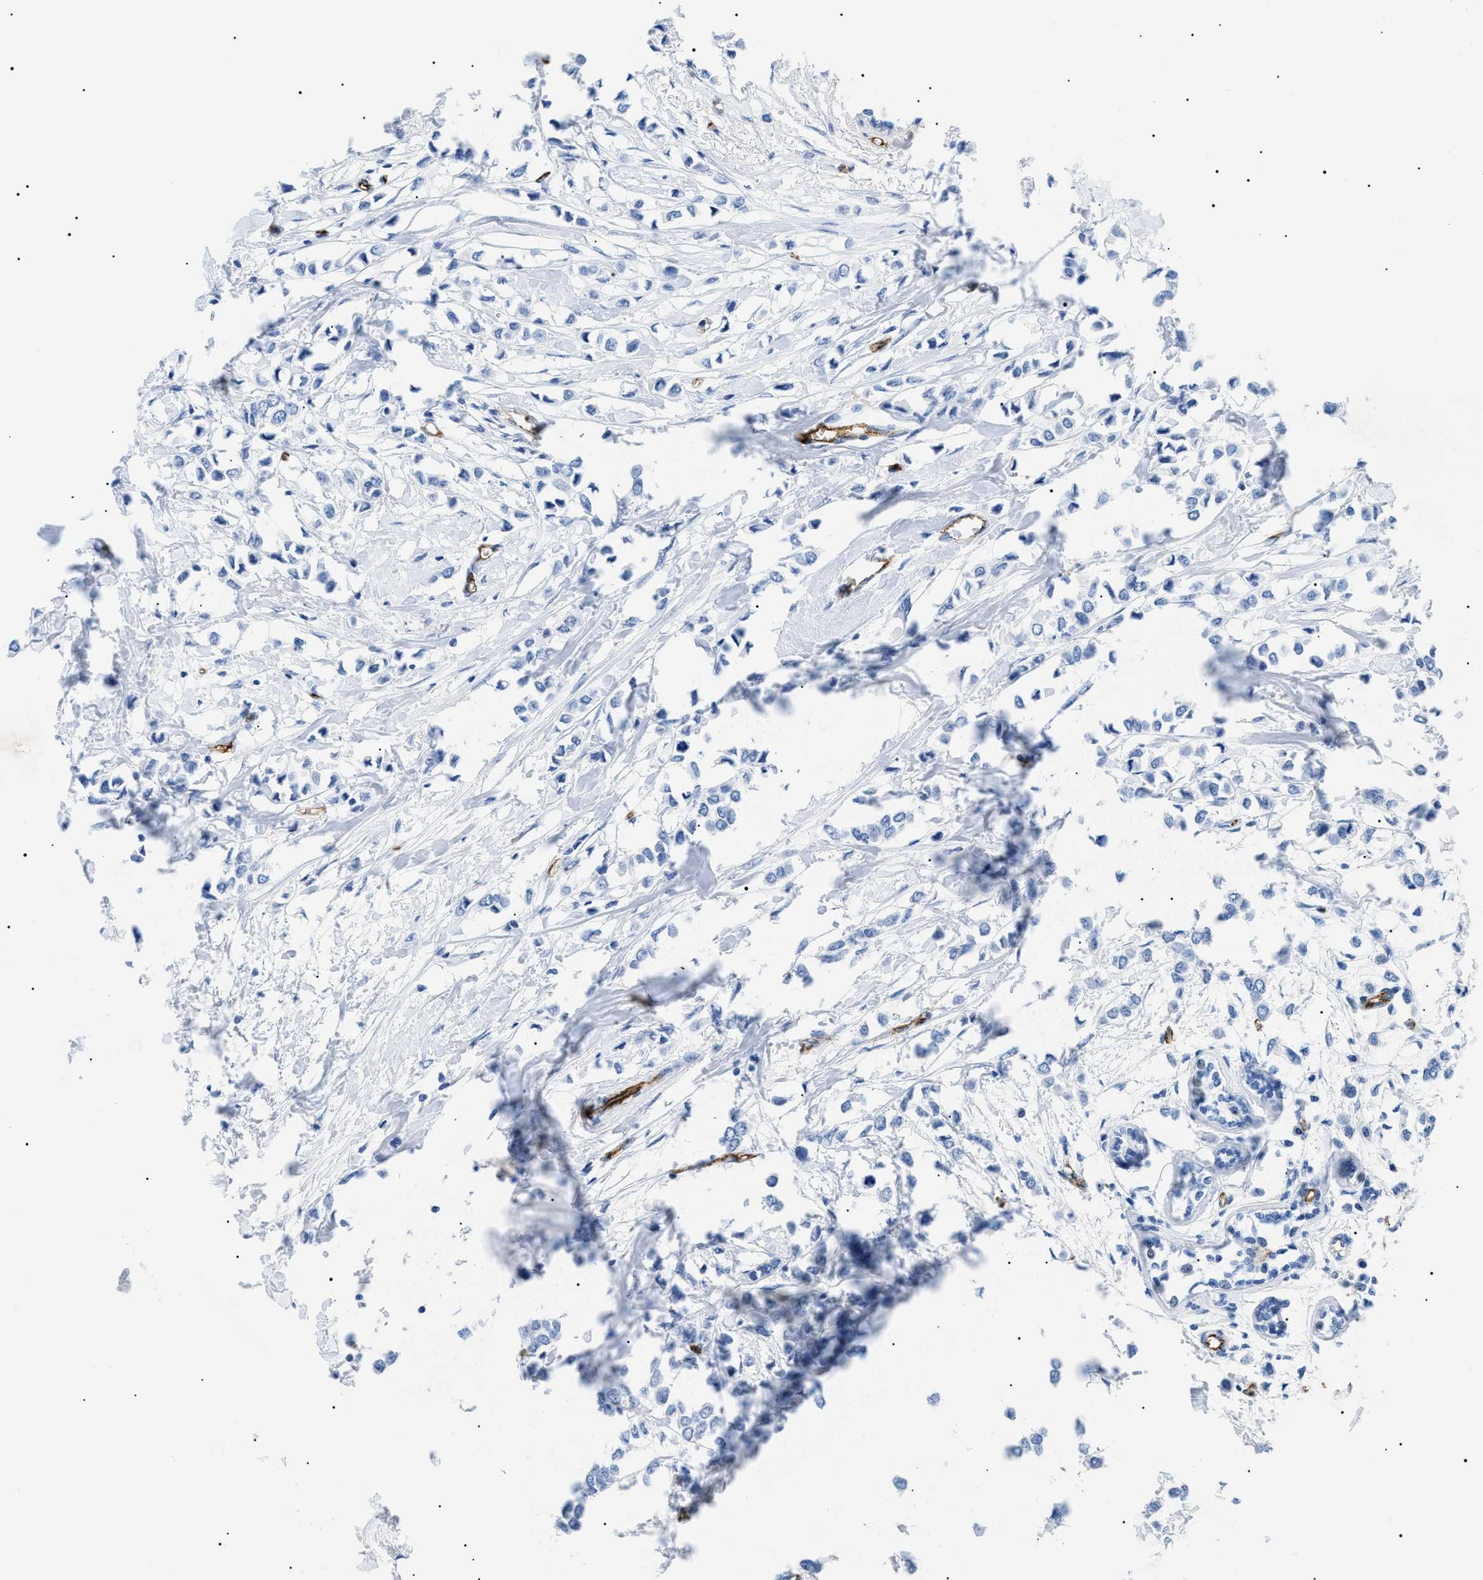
{"staining": {"intensity": "negative", "quantity": "none", "location": "none"}, "tissue": "breast cancer", "cell_type": "Tumor cells", "image_type": "cancer", "snomed": [{"axis": "morphology", "description": "Lobular carcinoma"}, {"axis": "topography", "description": "Breast"}], "caption": "This is an immunohistochemistry micrograph of lobular carcinoma (breast). There is no expression in tumor cells.", "gene": "PODXL", "patient": {"sex": "female", "age": 51}}